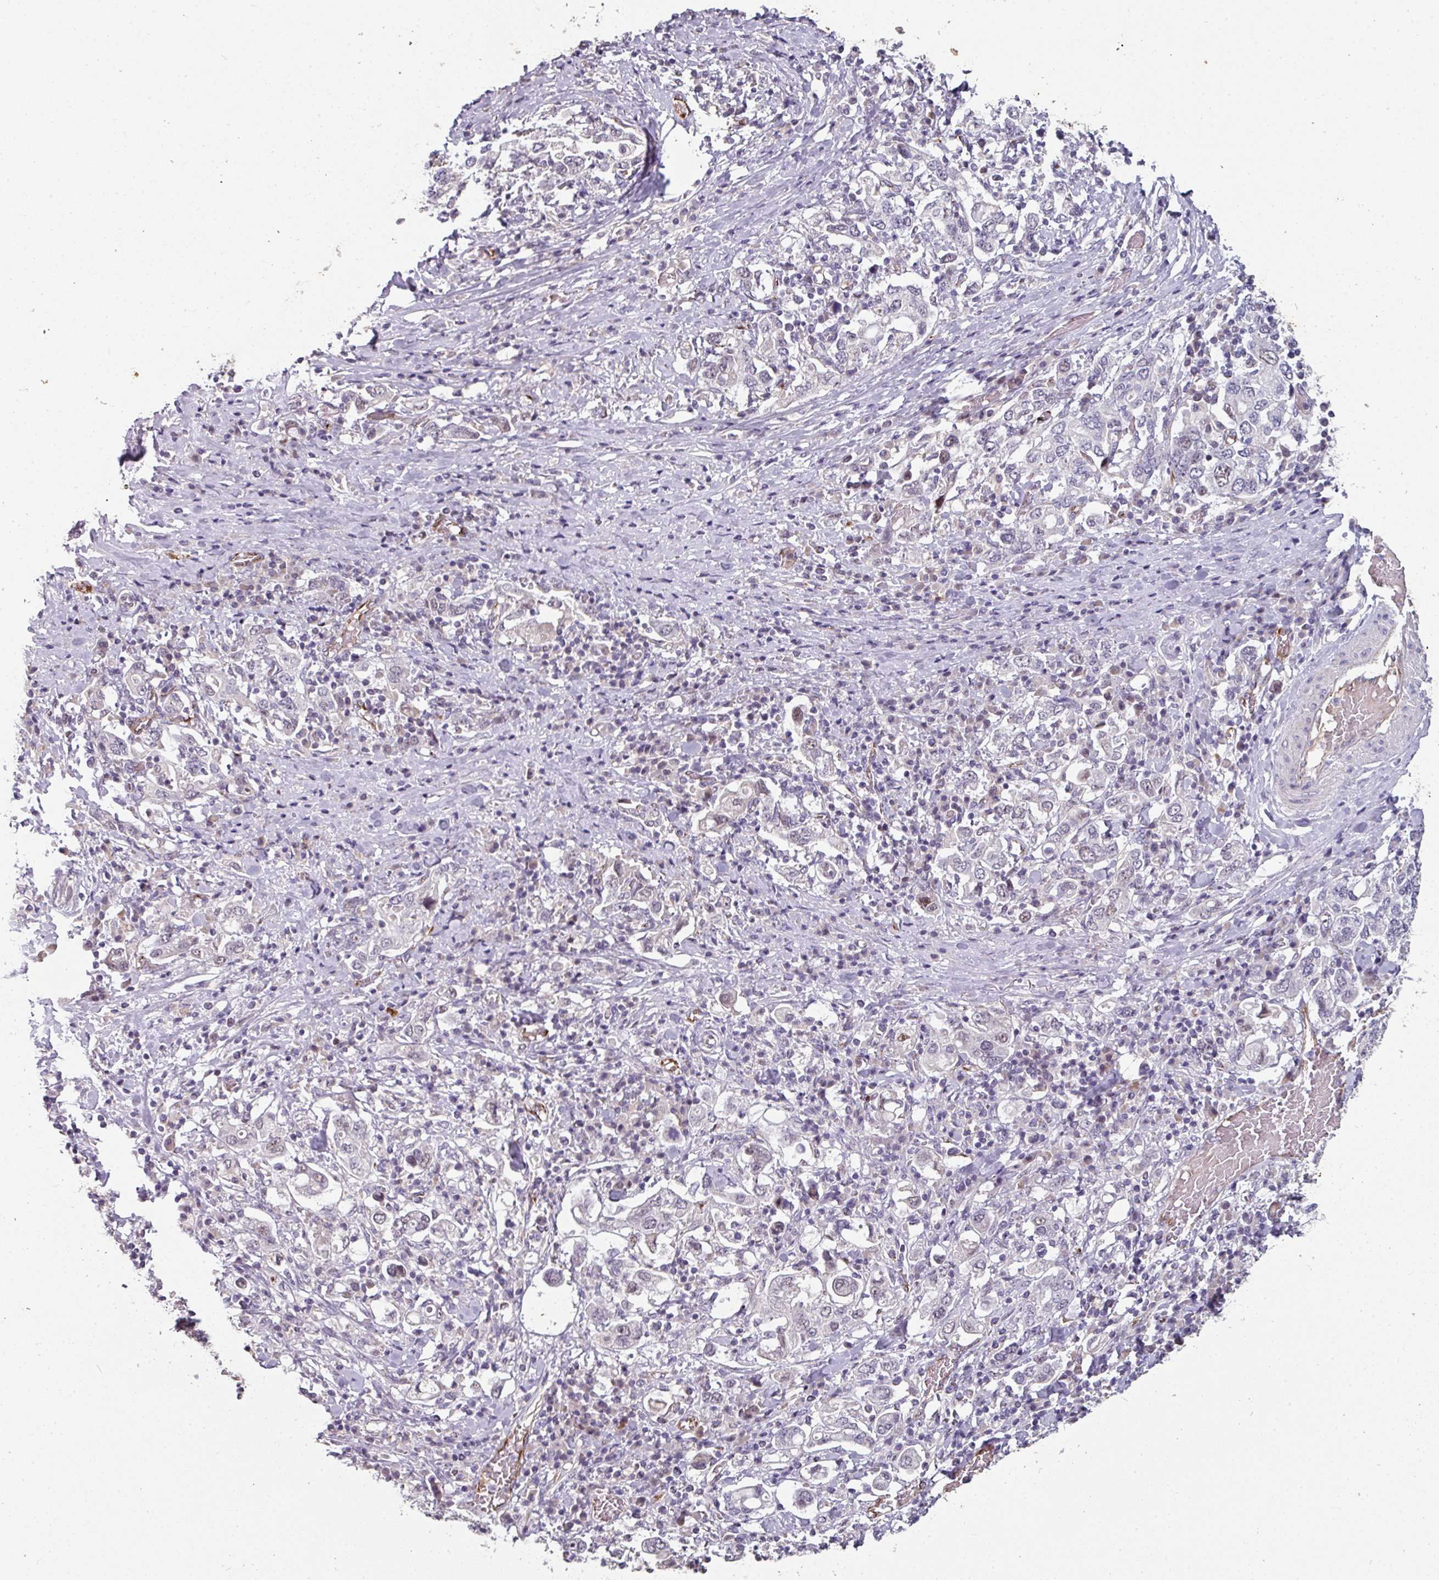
{"staining": {"intensity": "weak", "quantity": "<25%", "location": "nuclear"}, "tissue": "stomach cancer", "cell_type": "Tumor cells", "image_type": "cancer", "snomed": [{"axis": "morphology", "description": "Adenocarcinoma, NOS"}, {"axis": "topography", "description": "Stomach, upper"}, {"axis": "topography", "description": "Stomach"}], "caption": "Immunohistochemistry (IHC) of human adenocarcinoma (stomach) exhibits no staining in tumor cells.", "gene": "SIDT2", "patient": {"sex": "male", "age": 62}}